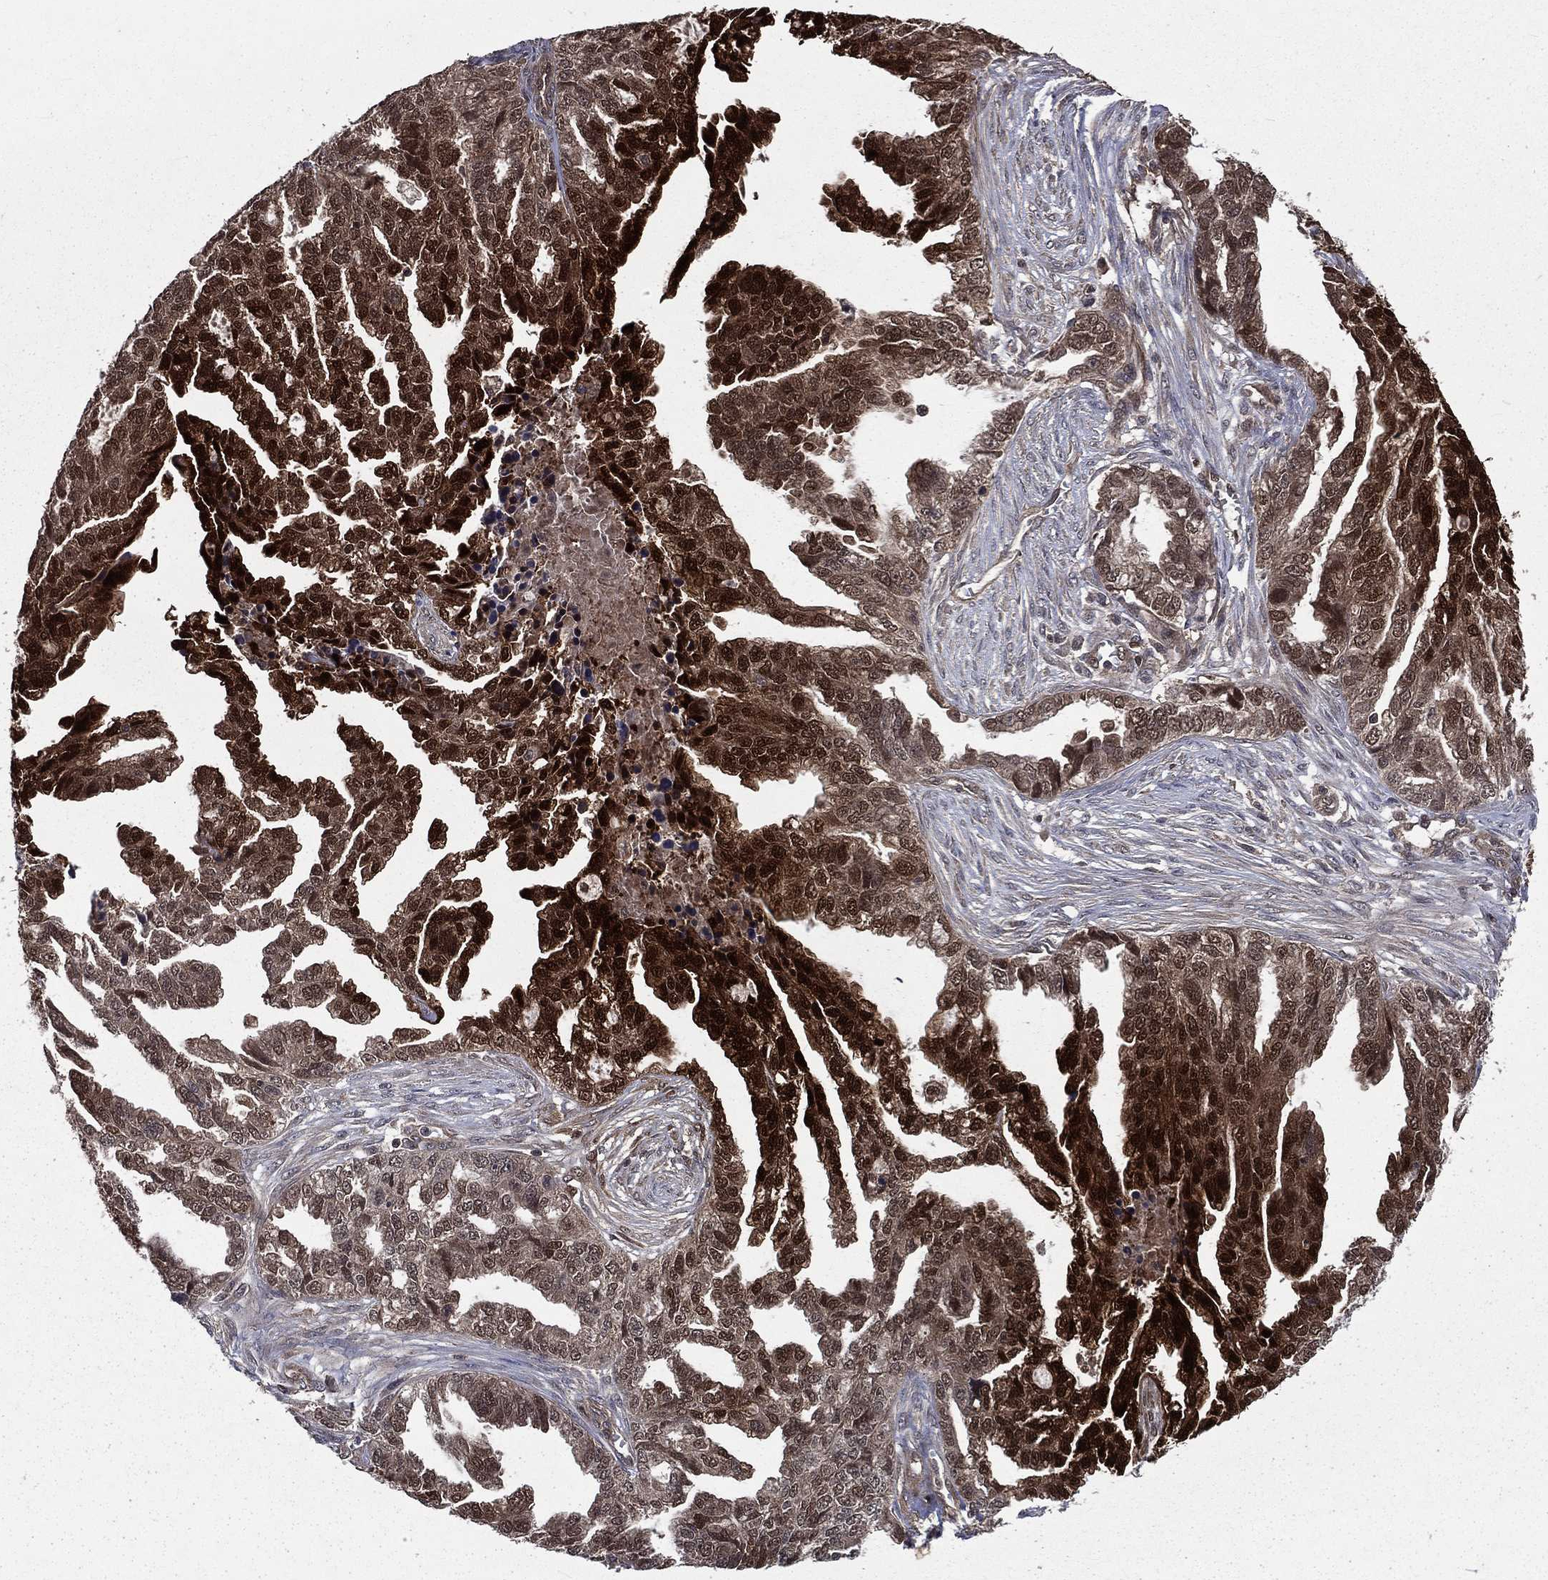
{"staining": {"intensity": "strong", "quantity": "25%-75%", "location": "cytoplasmic/membranous,nuclear"}, "tissue": "ovarian cancer", "cell_type": "Tumor cells", "image_type": "cancer", "snomed": [{"axis": "morphology", "description": "Cystadenocarcinoma, serous, NOS"}, {"axis": "topography", "description": "Ovary"}], "caption": "Immunohistochemical staining of human ovarian cancer demonstrates high levels of strong cytoplasmic/membranous and nuclear protein positivity in approximately 25%-75% of tumor cells.", "gene": "FGD1", "patient": {"sex": "female", "age": 51}}